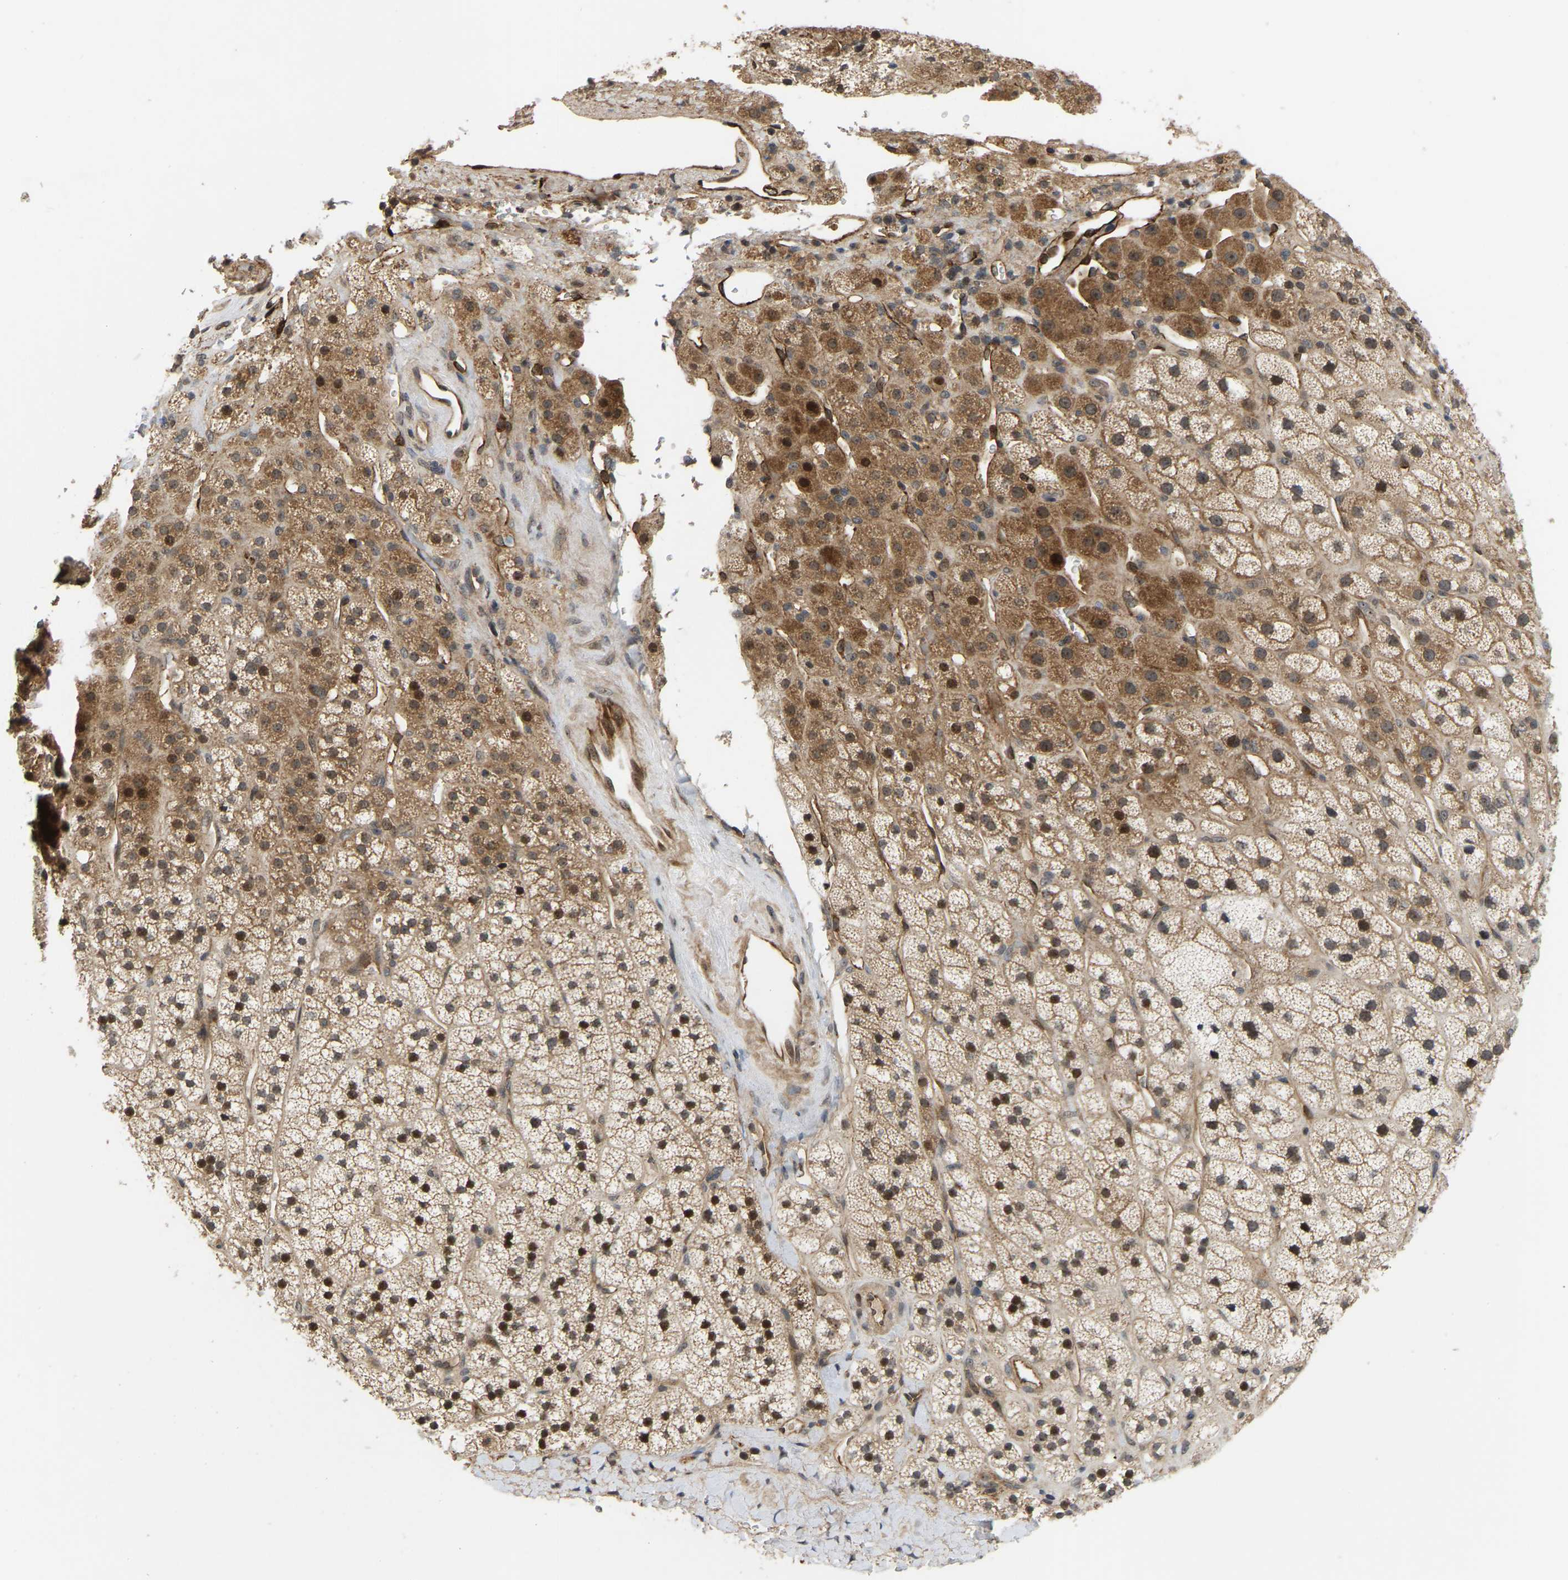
{"staining": {"intensity": "moderate", "quantity": ">75%", "location": "cytoplasmic/membranous,nuclear"}, "tissue": "adrenal gland", "cell_type": "Glandular cells", "image_type": "normal", "snomed": [{"axis": "morphology", "description": "Normal tissue, NOS"}, {"axis": "topography", "description": "Adrenal gland"}], "caption": "Protein staining shows moderate cytoplasmic/membranous,nuclear positivity in approximately >75% of glandular cells in benign adrenal gland. Using DAB (brown) and hematoxylin (blue) stains, captured at high magnification using brightfield microscopy.", "gene": "LIMK2", "patient": {"sex": "male", "age": 56}}